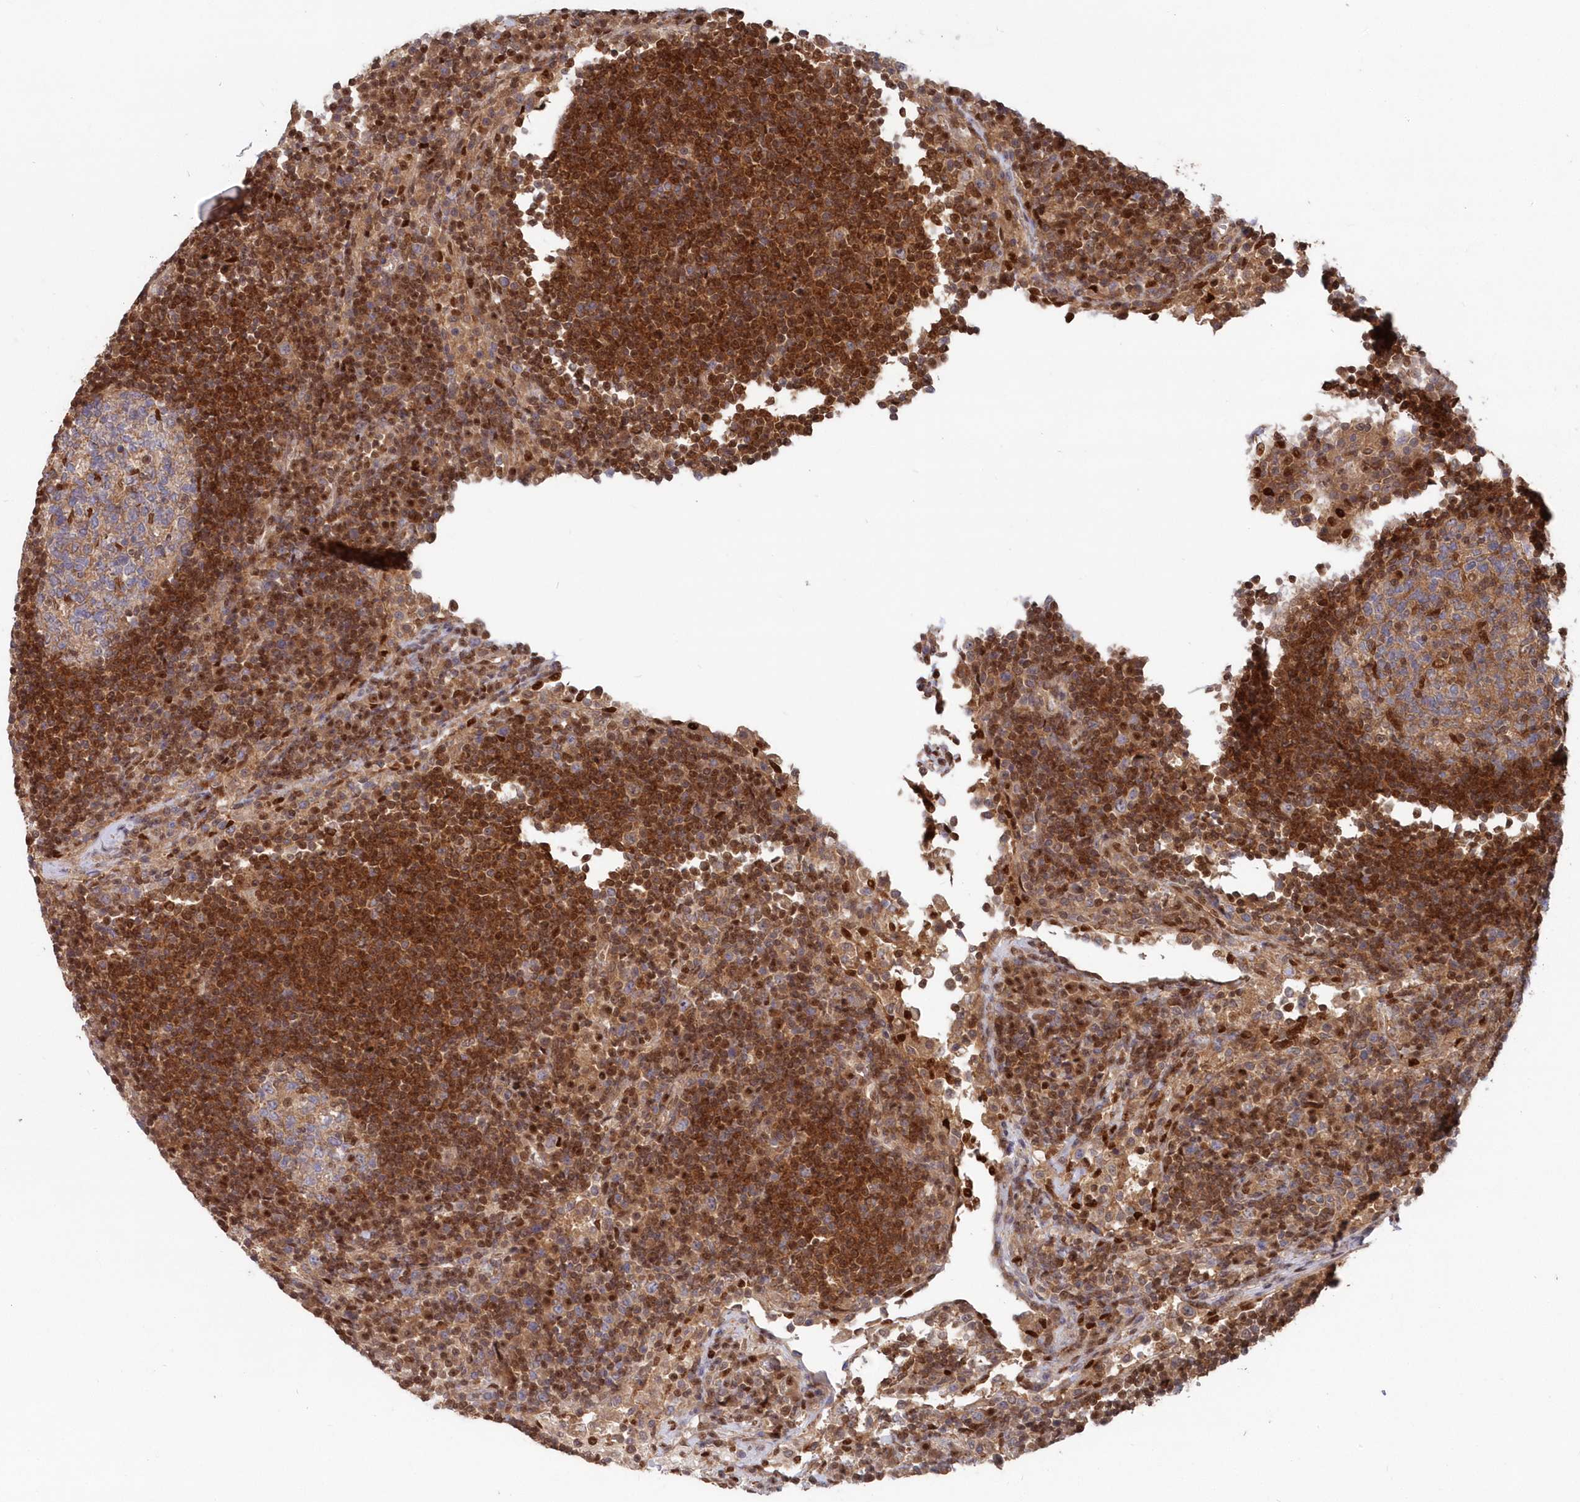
{"staining": {"intensity": "strong", "quantity": "<25%", "location": "cytoplasmic/membranous,nuclear"}, "tissue": "lymph node", "cell_type": "Germinal center cells", "image_type": "normal", "snomed": [{"axis": "morphology", "description": "Normal tissue, NOS"}, {"axis": "topography", "description": "Lymph node"}], "caption": "Immunohistochemistry (IHC) (DAB (3,3'-diaminobenzidine)) staining of normal lymph node shows strong cytoplasmic/membranous,nuclear protein positivity in about <25% of germinal center cells.", "gene": "ABHD14B", "patient": {"sex": "female", "age": 53}}